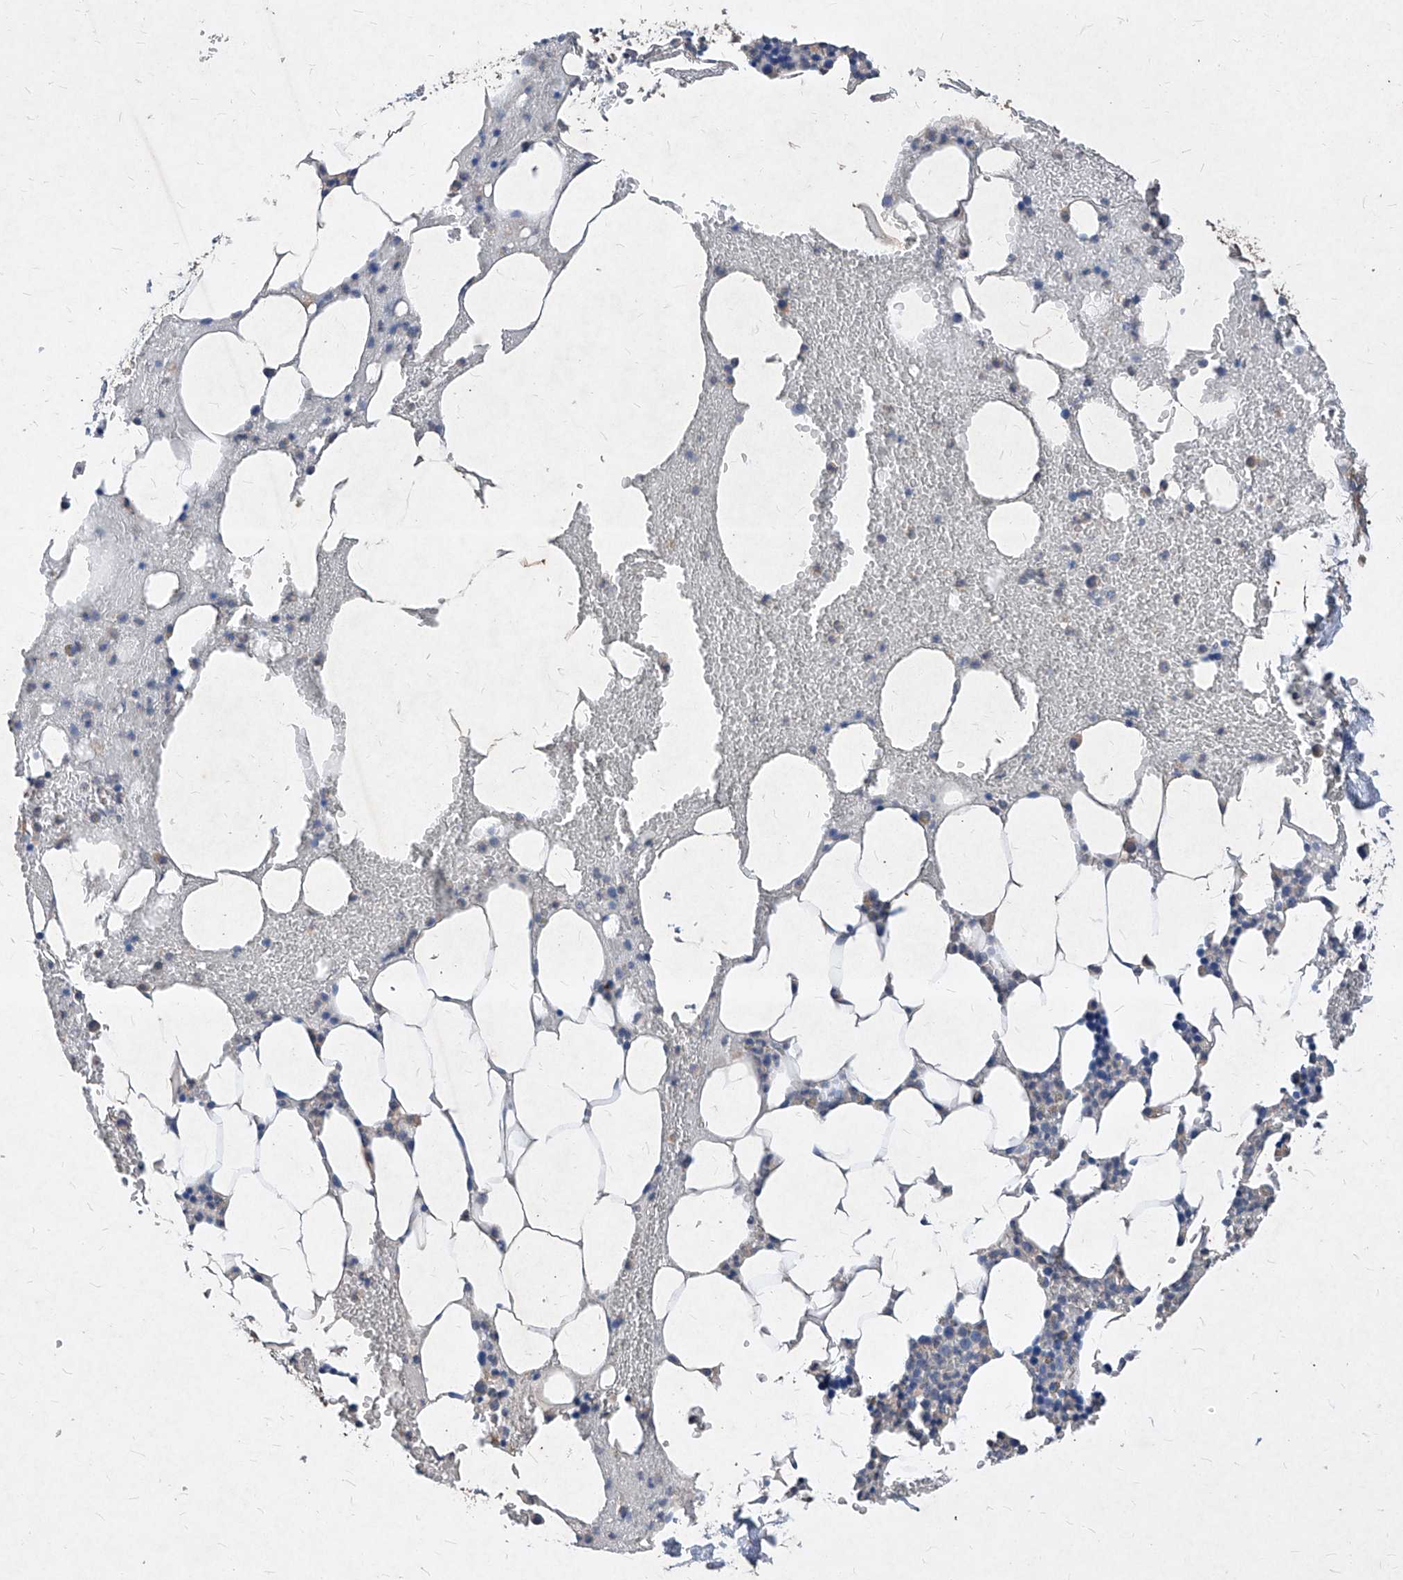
{"staining": {"intensity": "negative", "quantity": "none", "location": "none"}, "tissue": "bone marrow", "cell_type": "Hematopoietic cells", "image_type": "normal", "snomed": [{"axis": "morphology", "description": "Normal tissue, NOS"}, {"axis": "morphology", "description": "Inflammation, NOS"}, {"axis": "topography", "description": "Bone marrow"}], "caption": "Immunohistochemistry (IHC) histopathology image of benign human bone marrow stained for a protein (brown), which displays no expression in hematopoietic cells. The staining is performed using DAB (3,3'-diaminobenzidine) brown chromogen with nuclei counter-stained in using hematoxylin.", "gene": "SYNGR1", "patient": {"sex": "female", "age": 78}}